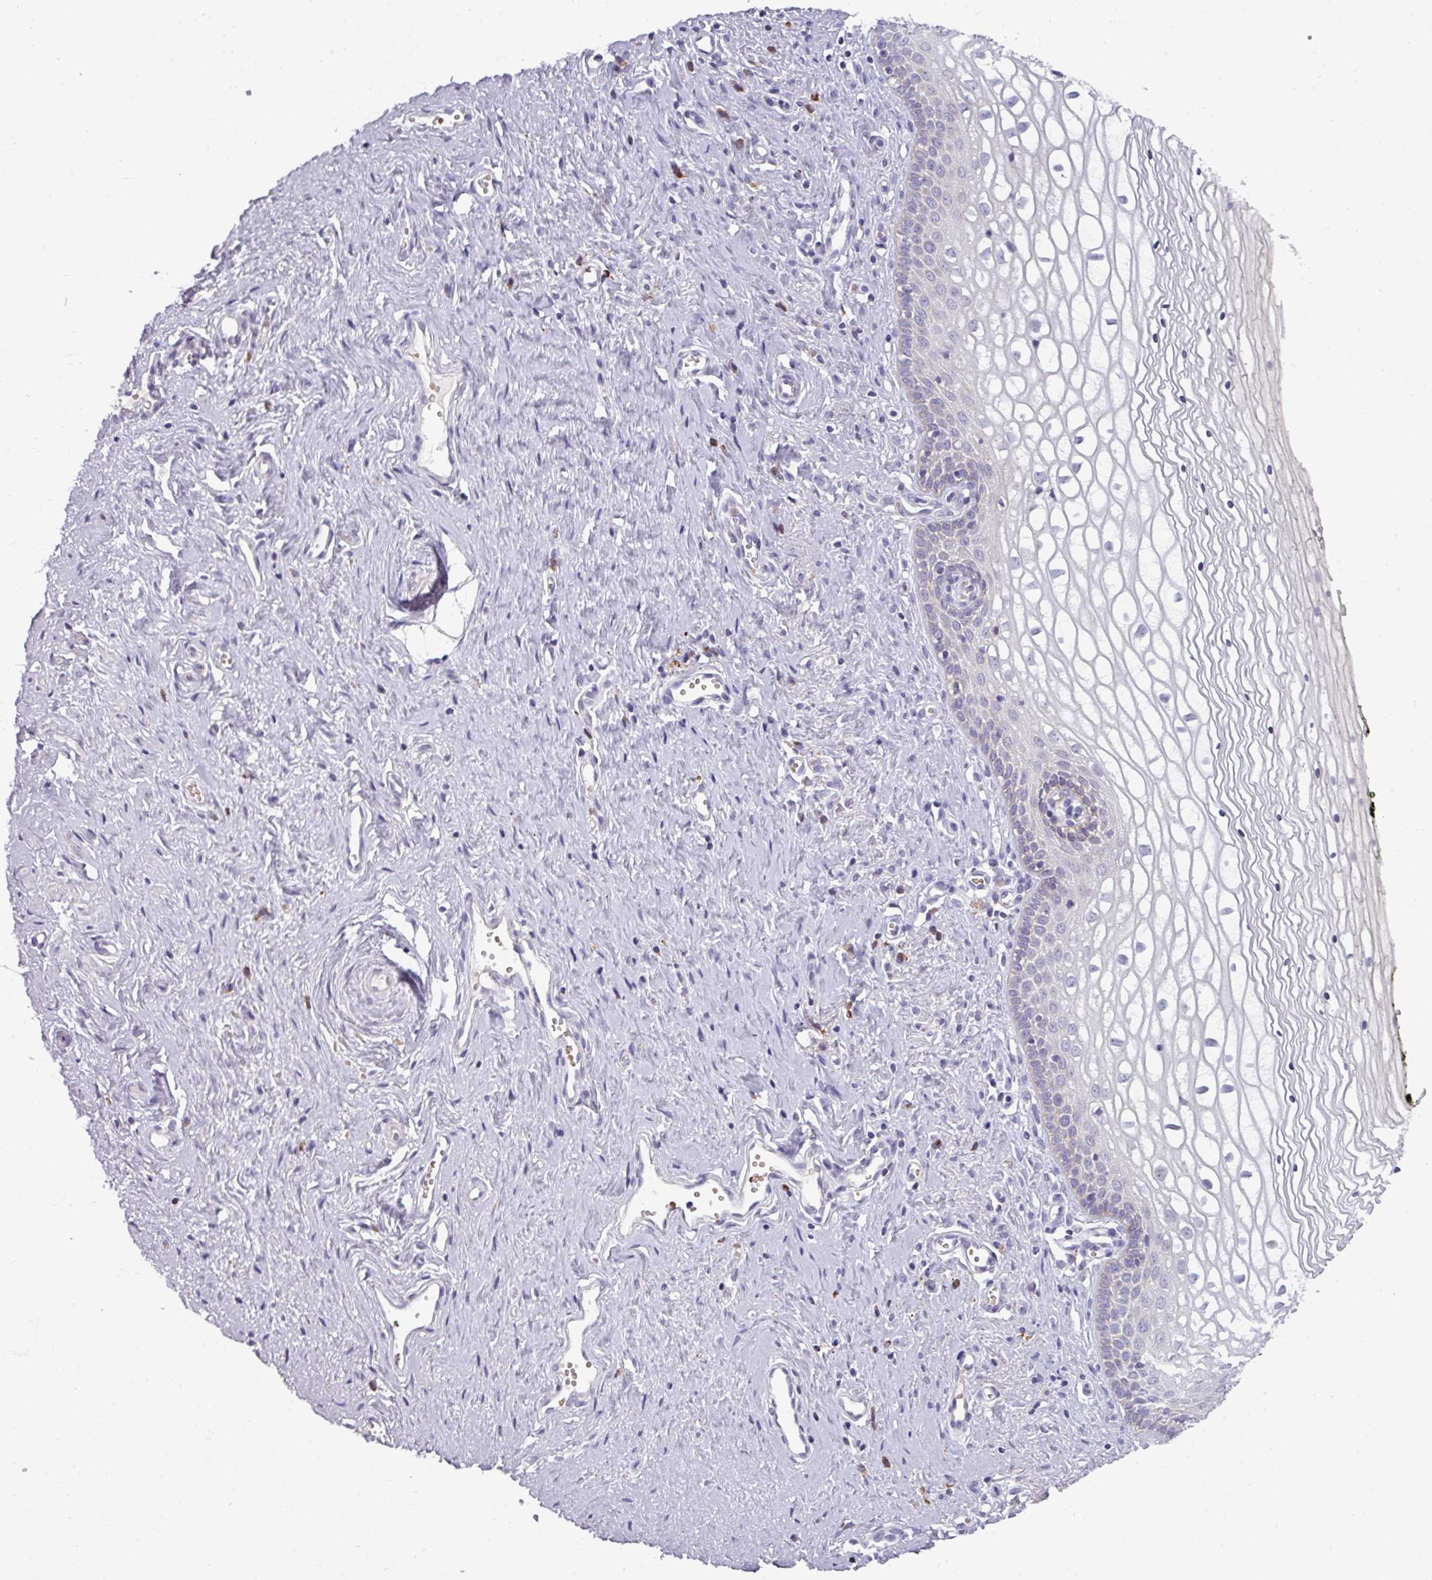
{"staining": {"intensity": "moderate", "quantity": "<25%", "location": "nuclear"}, "tissue": "vagina", "cell_type": "Squamous epithelial cells", "image_type": "normal", "snomed": [{"axis": "morphology", "description": "Normal tissue, NOS"}, {"axis": "topography", "description": "Vagina"}], "caption": "High-magnification brightfield microscopy of benign vagina stained with DAB (brown) and counterstained with hematoxylin (blue). squamous epithelial cells exhibit moderate nuclear positivity is seen in about<25% of cells. Nuclei are stained in blue.", "gene": "C2orf68", "patient": {"sex": "female", "age": 59}}